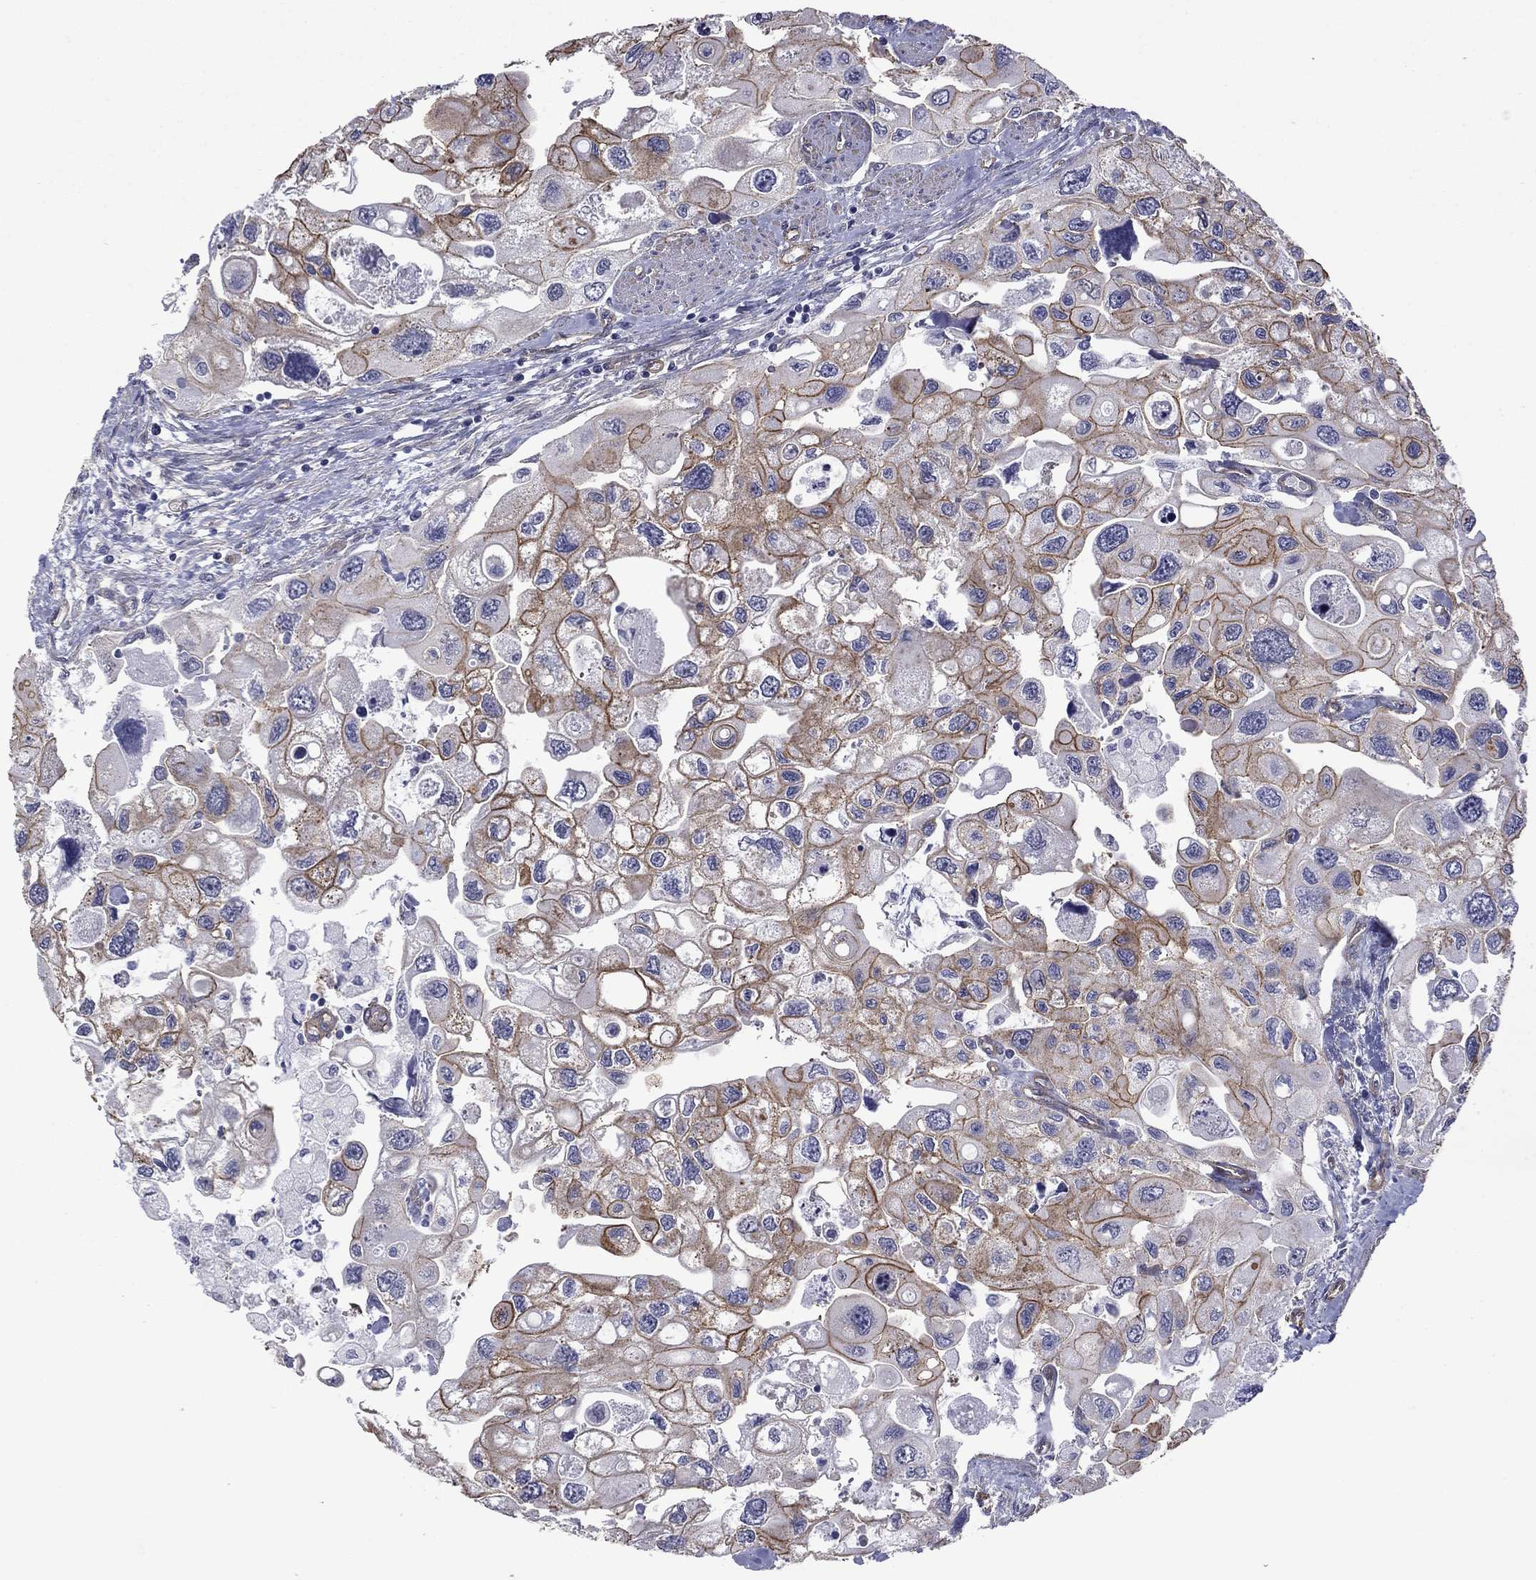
{"staining": {"intensity": "strong", "quantity": ">75%", "location": "cytoplasmic/membranous"}, "tissue": "urothelial cancer", "cell_type": "Tumor cells", "image_type": "cancer", "snomed": [{"axis": "morphology", "description": "Urothelial carcinoma, High grade"}, {"axis": "topography", "description": "Urinary bladder"}], "caption": "Immunohistochemistry (IHC) photomicrograph of high-grade urothelial carcinoma stained for a protein (brown), which shows high levels of strong cytoplasmic/membranous expression in about >75% of tumor cells.", "gene": "TCHH", "patient": {"sex": "male", "age": 59}}